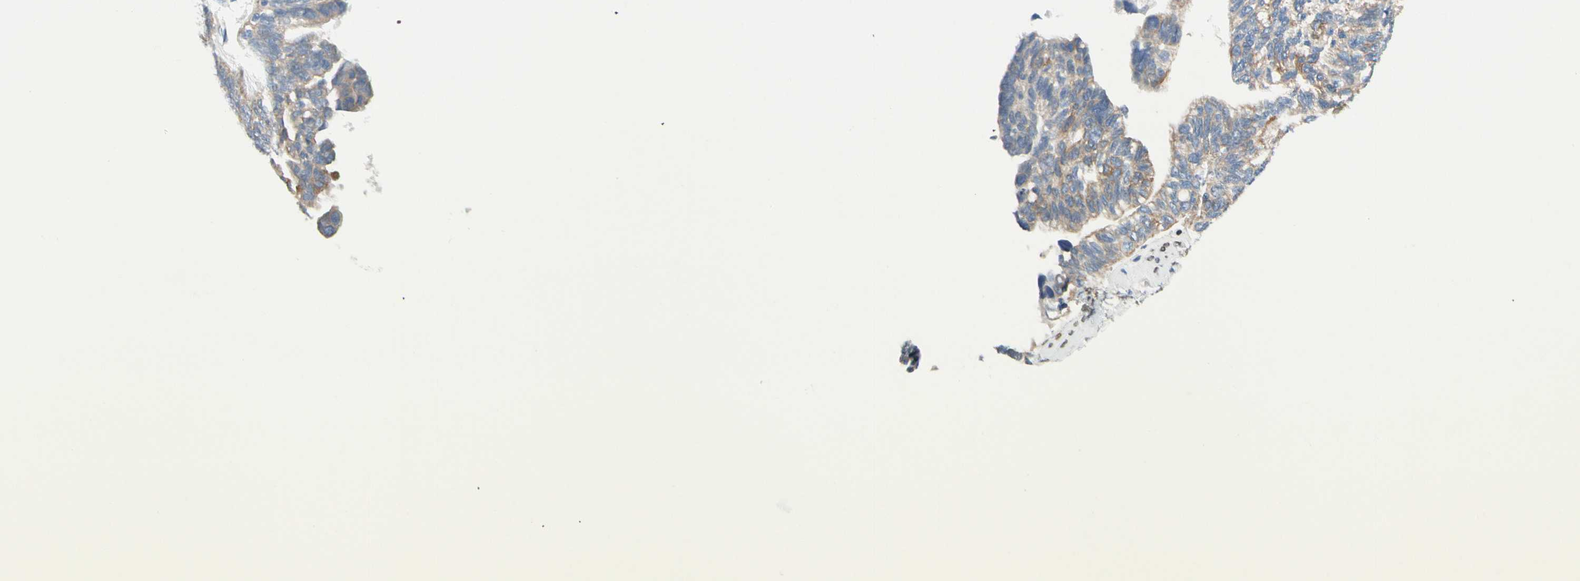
{"staining": {"intensity": "weak", "quantity": "25%-75%", "location": "cytoplasmic/membranous"}, "tissue": "ovarian cancer", "cell_type": "Tumor cells", "image_type": "cancer", "snomed": [{"axis": "morphology", "description": "Cystadenocarcinoma, serous, NOS"}, {"axis": "topography", "description": "Ovary"}], "caption": "Immunohistochemistry photomicrograph of human ovarian serous cystadenocarcinoma stained for a protein (brown), which reveals low levels of weak cytoplasmic/membranous expression in approximately 25%-75% of tumor cells.", "gene": "ZNF132", "patient": {"sex": "female", "age": 79}}